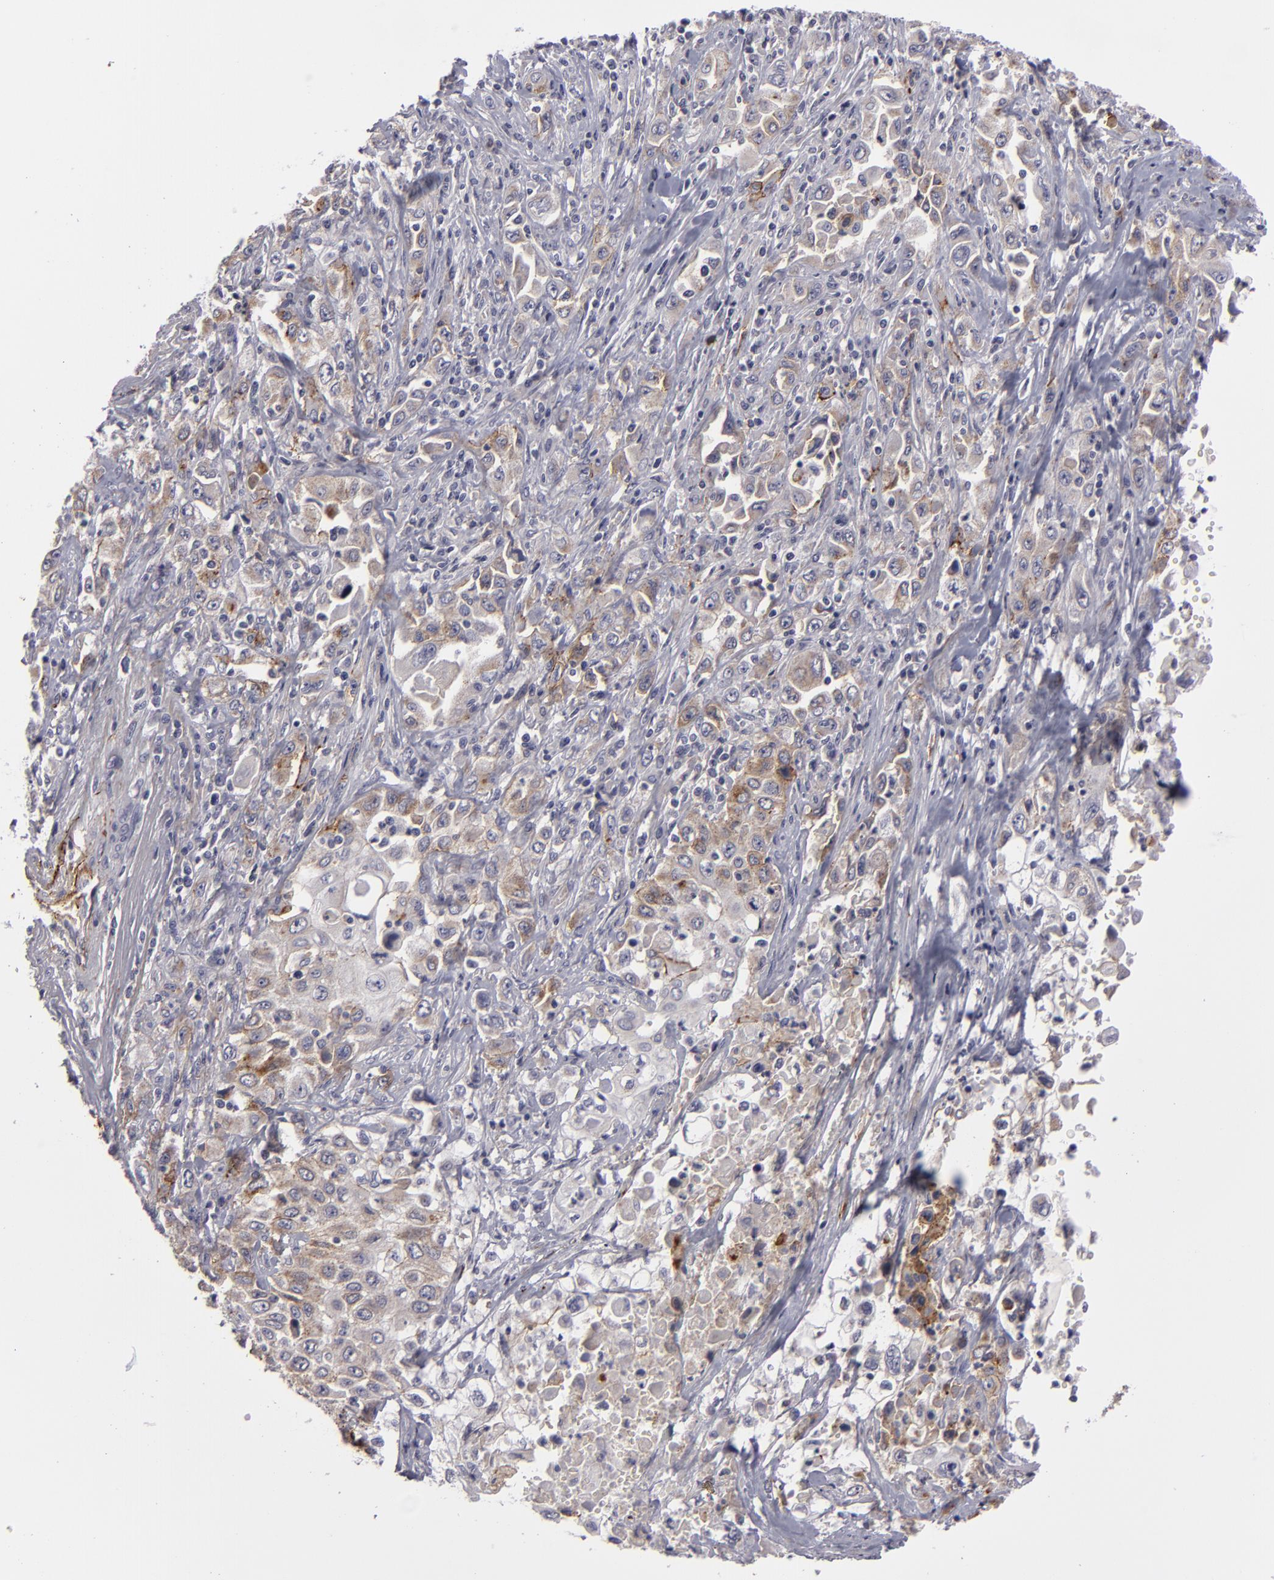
{"staining": {"intensity": "weak", "quantity": "<25%", "location": "cytoplasmic/membranous"}, "tissue": "pancreatic cancer", "cell_type": "Tumor cells", "image_type": "cancer", "snomed": [{"axis": "morphology", "description": "Adenocarcinoma, NOS"}, {"axis": "topography", "description": "Pancreas"}], "caption": "IHC of human pancreatic cancer exhibits no staining in tumor cells.", "gene": "ALCAM", "patient": {"sex": "male", "age": 70}}